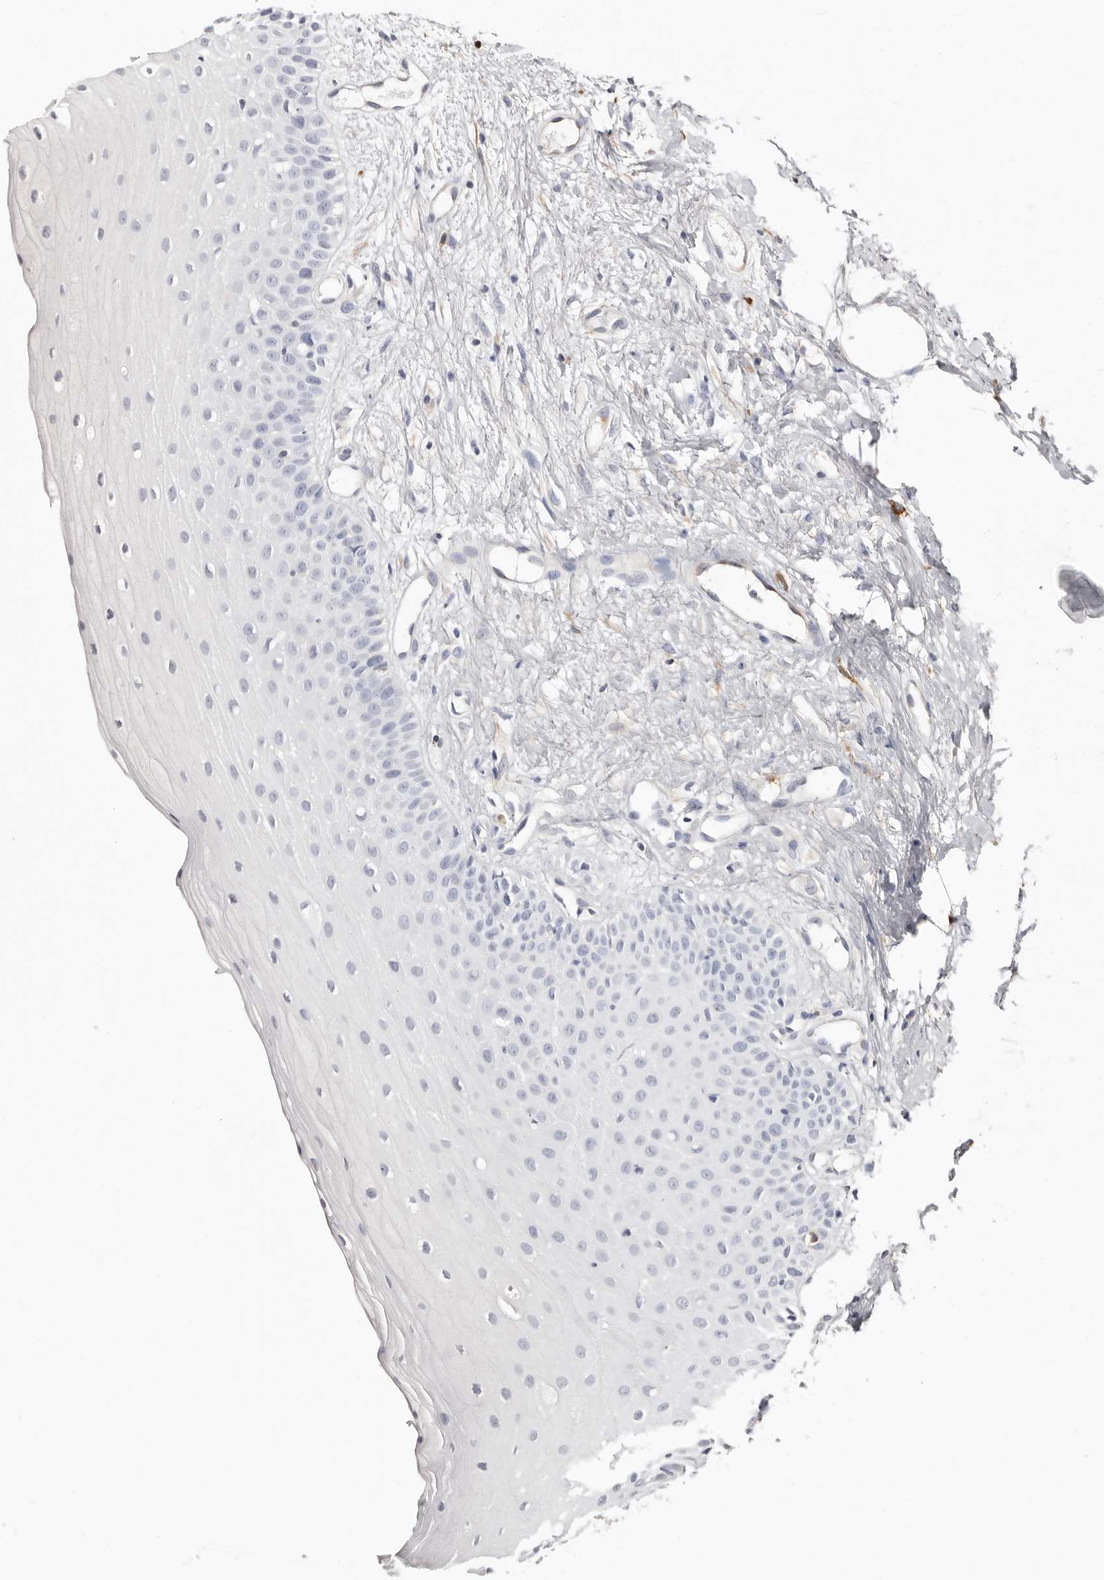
{"staining": {"intensity": "negative", "quantity": "none", "location": "none"}, "tissue": "oral mucosa", "cell_type": "Squamous epithelial cells", "image_type": "normal", "snomed": [{"axis": "morphology", "description": "Normal tissue, NOS"}, {"axis": "topography", "description": "Oral tissue"}], "caption": "This is an IHC image of normal human oral mucosa. There is no expression in squamous epithelial cells.", "gene": "PKDCC", "patient": {"sex": "female", "age": 63}}